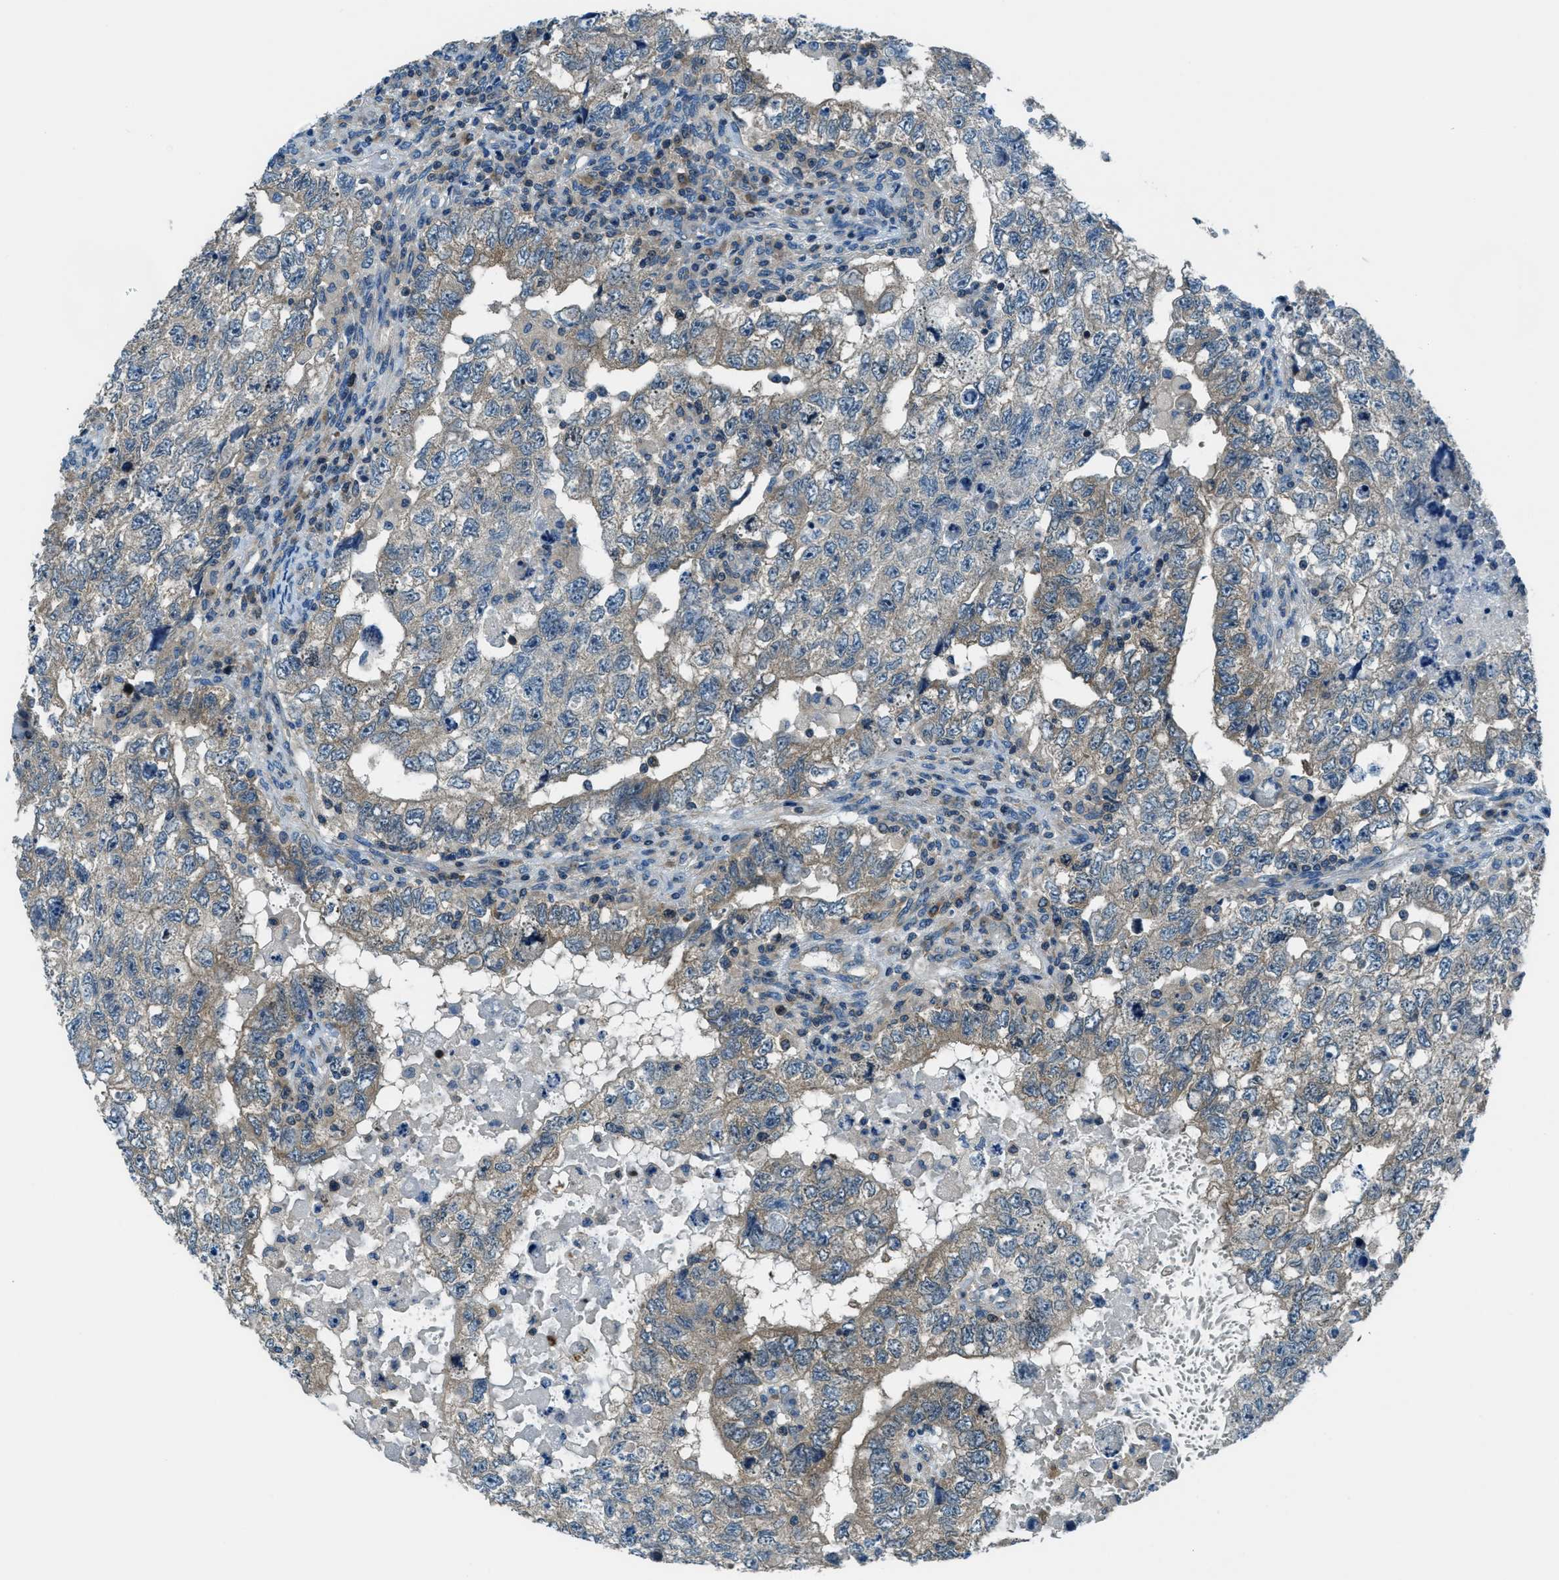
{"staining": {"intensity": "weak", "quantity": "25%-75%", "location": "cytoplasmic/membranous"}, "tissue": "testis cancer", "cell_type": "Tumor cells", "image_type": "cancer", "snomed": [{"axis": "morphology", "description": "Carcinoma, Embryonal, NOS"}, {"axis": "topography", "description": "Testis"}], "caption": "Embryonal carcinoma (testis) stained with IHC exhibits weak cytoplasmic/membranous positivity in approximately 25%-75% of tumor cells.", "gene": "ARFGAP2", "patient": {"sex": "male", "age": 36}}